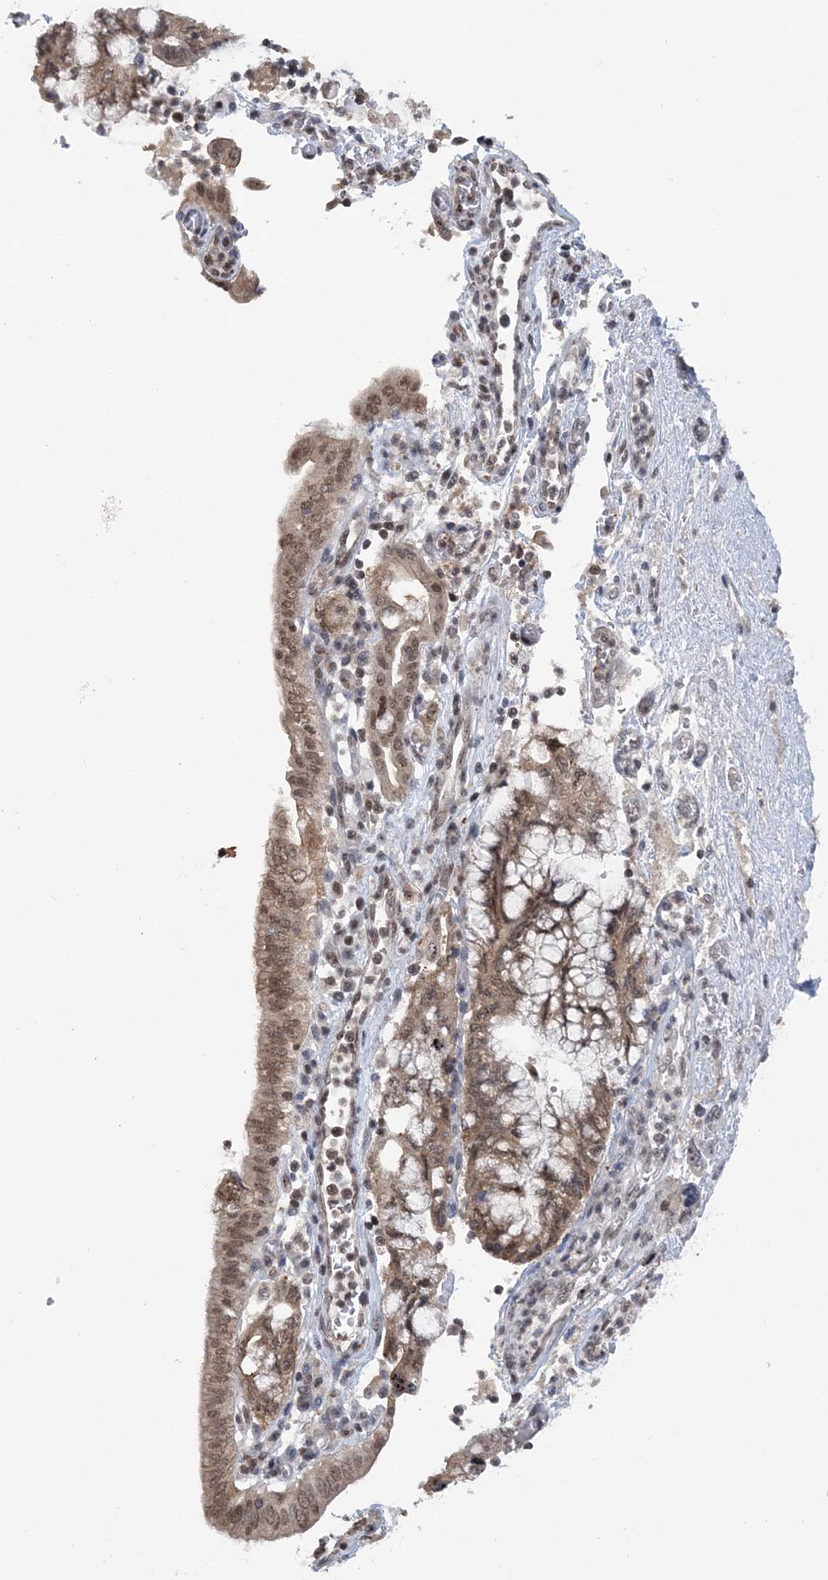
{"staining": {"intensity": "moderate", "quantity": ">75%", "location": "nuclear"}, "tissue": "pancreatic cancer", "cell_type": "Tumor cells", "image_type": "cancer", "snomed": [{"axis": "morphology", "description": "Adenocarcinoma, NOS"}, {"axis": "topography", "description": "Pancreas"}], "caption": "Brown immunohistochemical staining in human pancreatic cancer (adenocarcinoma) shows moderate nuclear expression in about >75% of tumor cells. Using DAB (3,3'-diaminobenzidine) (brown) and hematoxylin (blue) stains, captured at high magnification using brightfield microscopy.", "gene": "CCDC152", "patient": {"sex": "female", "age": 73}}